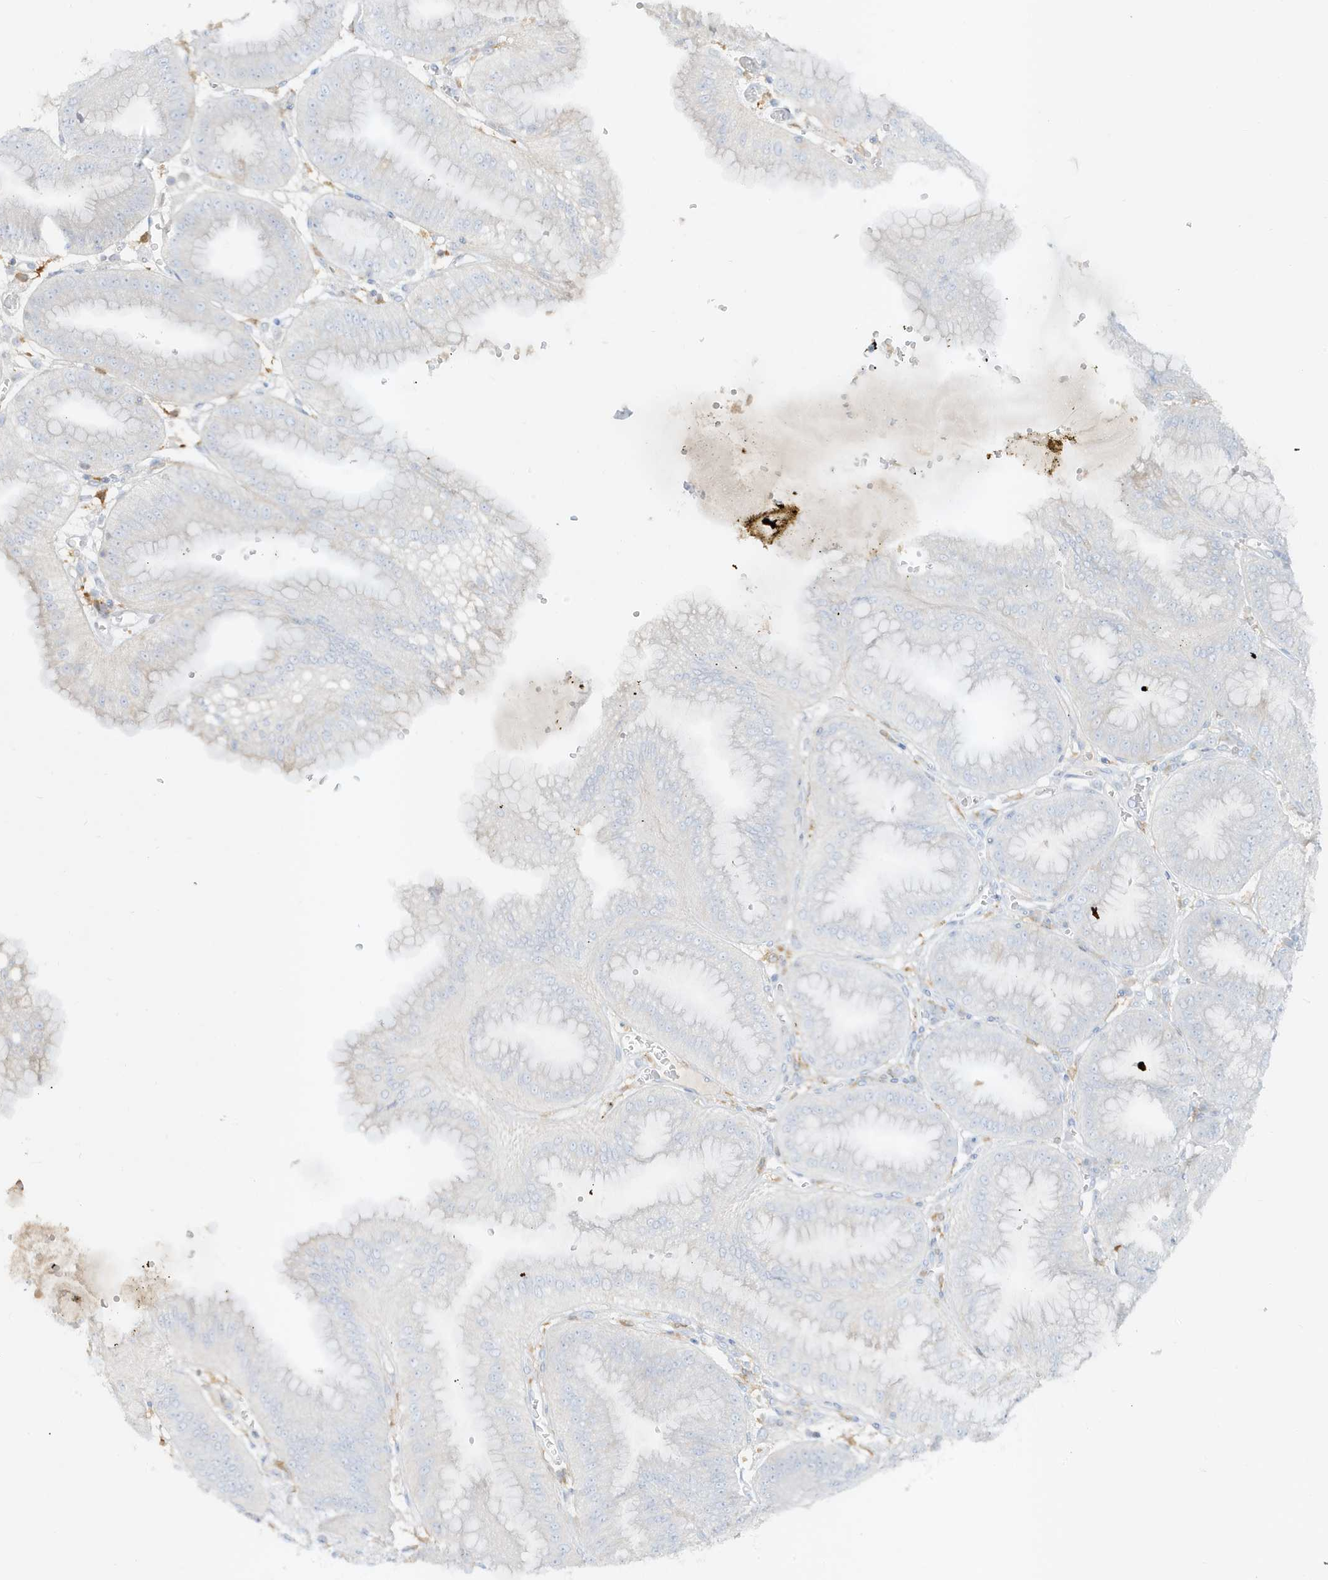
{"staining": {"intensity": "negative", "quantity": "none", "location": "none"}, "tissue": "stomach", "cell_type": "Glandular cells", "image_type": "normal", "snomed": [{"axis": "morphology", "description": "Normal tissue, NOS"}, {"axis": "topography", "description": "Stomach, lower"}], "caption": "The immunohistochemistry photomicrograph has no significant positivity in glandular cells of stomach.", "gene": "ABTB1", "patient": {"sex": "male", "age": 71}}